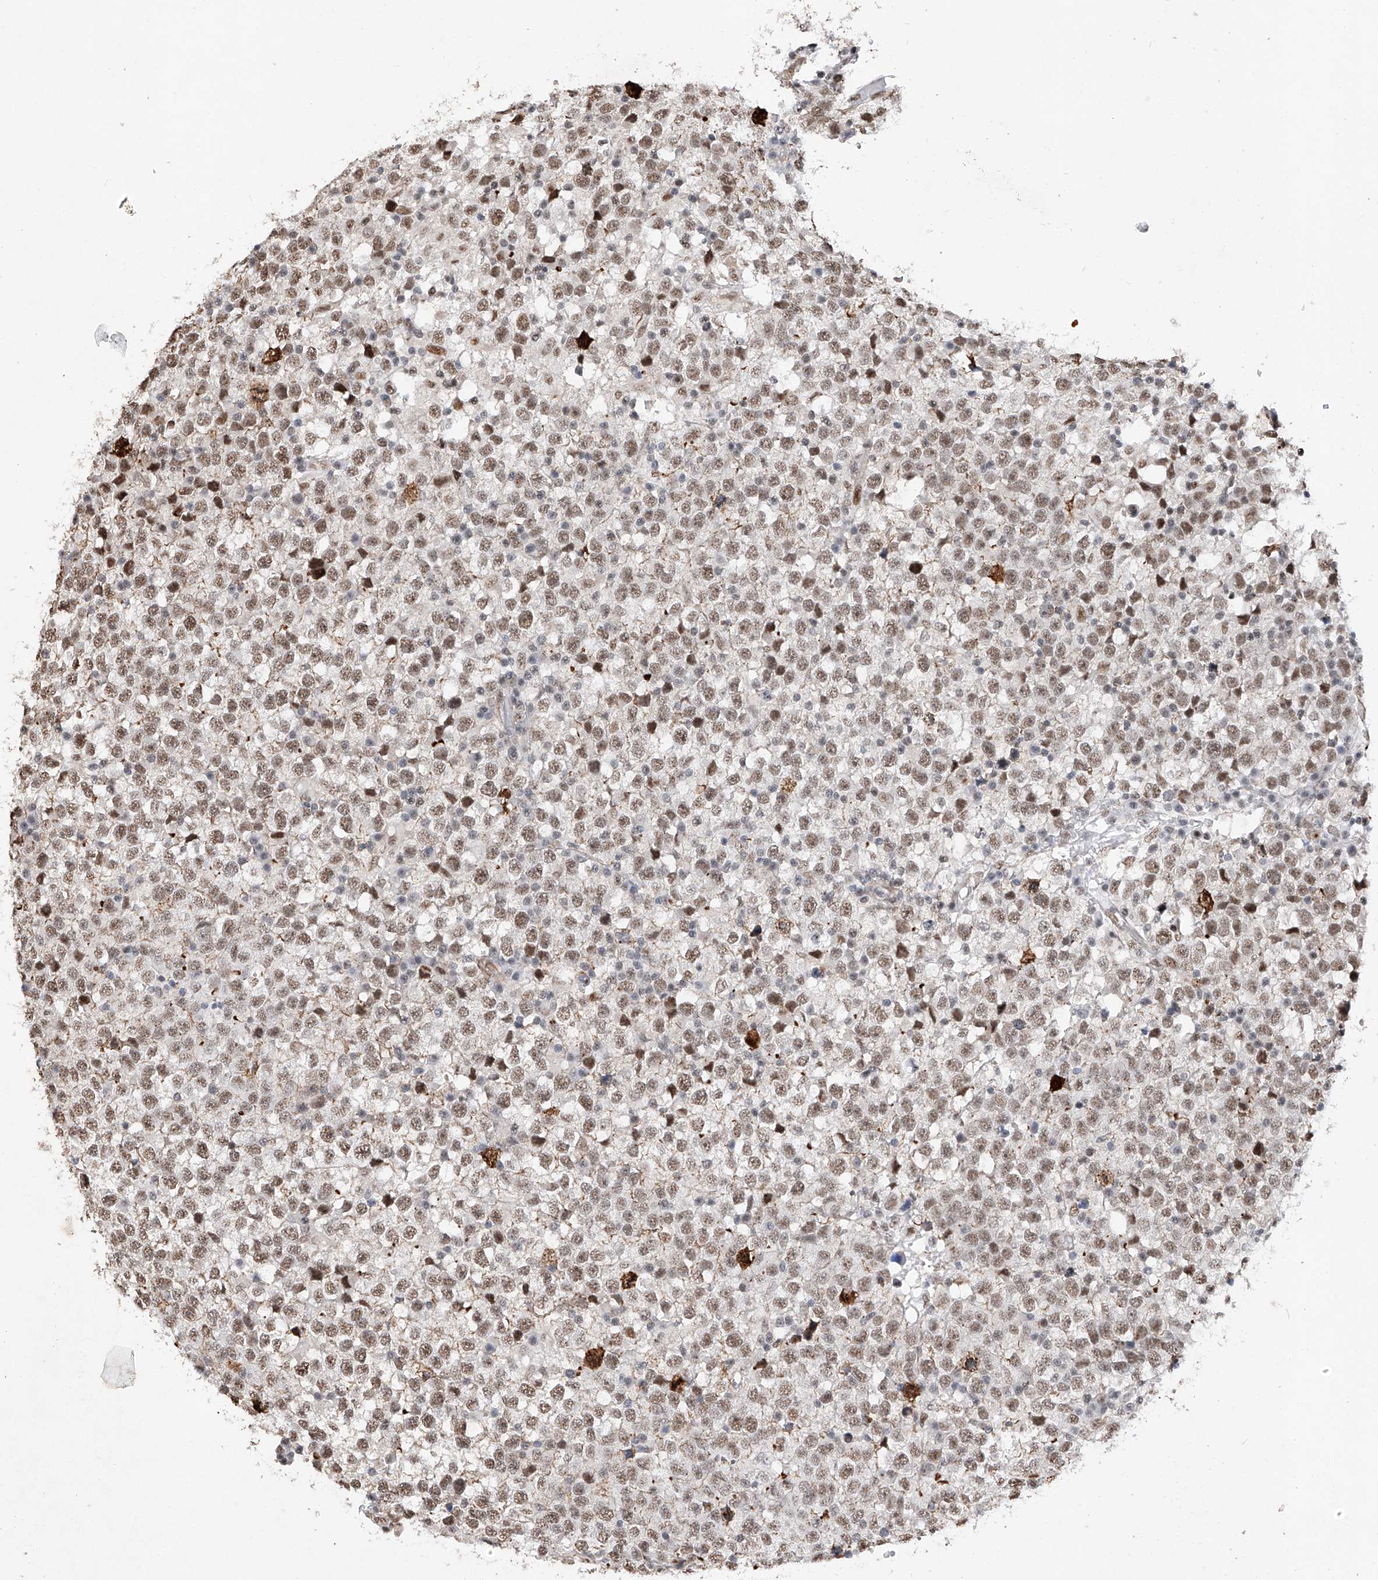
{"staining": {"intensity": "moderate", "quantity": ">75%", "location": "nuclear"}, "tissue": "testis cancer", "cell_type": "Tumor cells", "image_type": "cancer", "snomed": [{"axis": "morphology", "description": "Seminoma, NOS"}, {"axis": "topography", "description": "Testis"}], "caption": "Protein staining of testis cancer (seminoma) tissue demonstrates moderate nuclear staining in about >75% of tumor cells.", "gene": "NFATC4", "patient": {"sex": "male", "age": 65}}